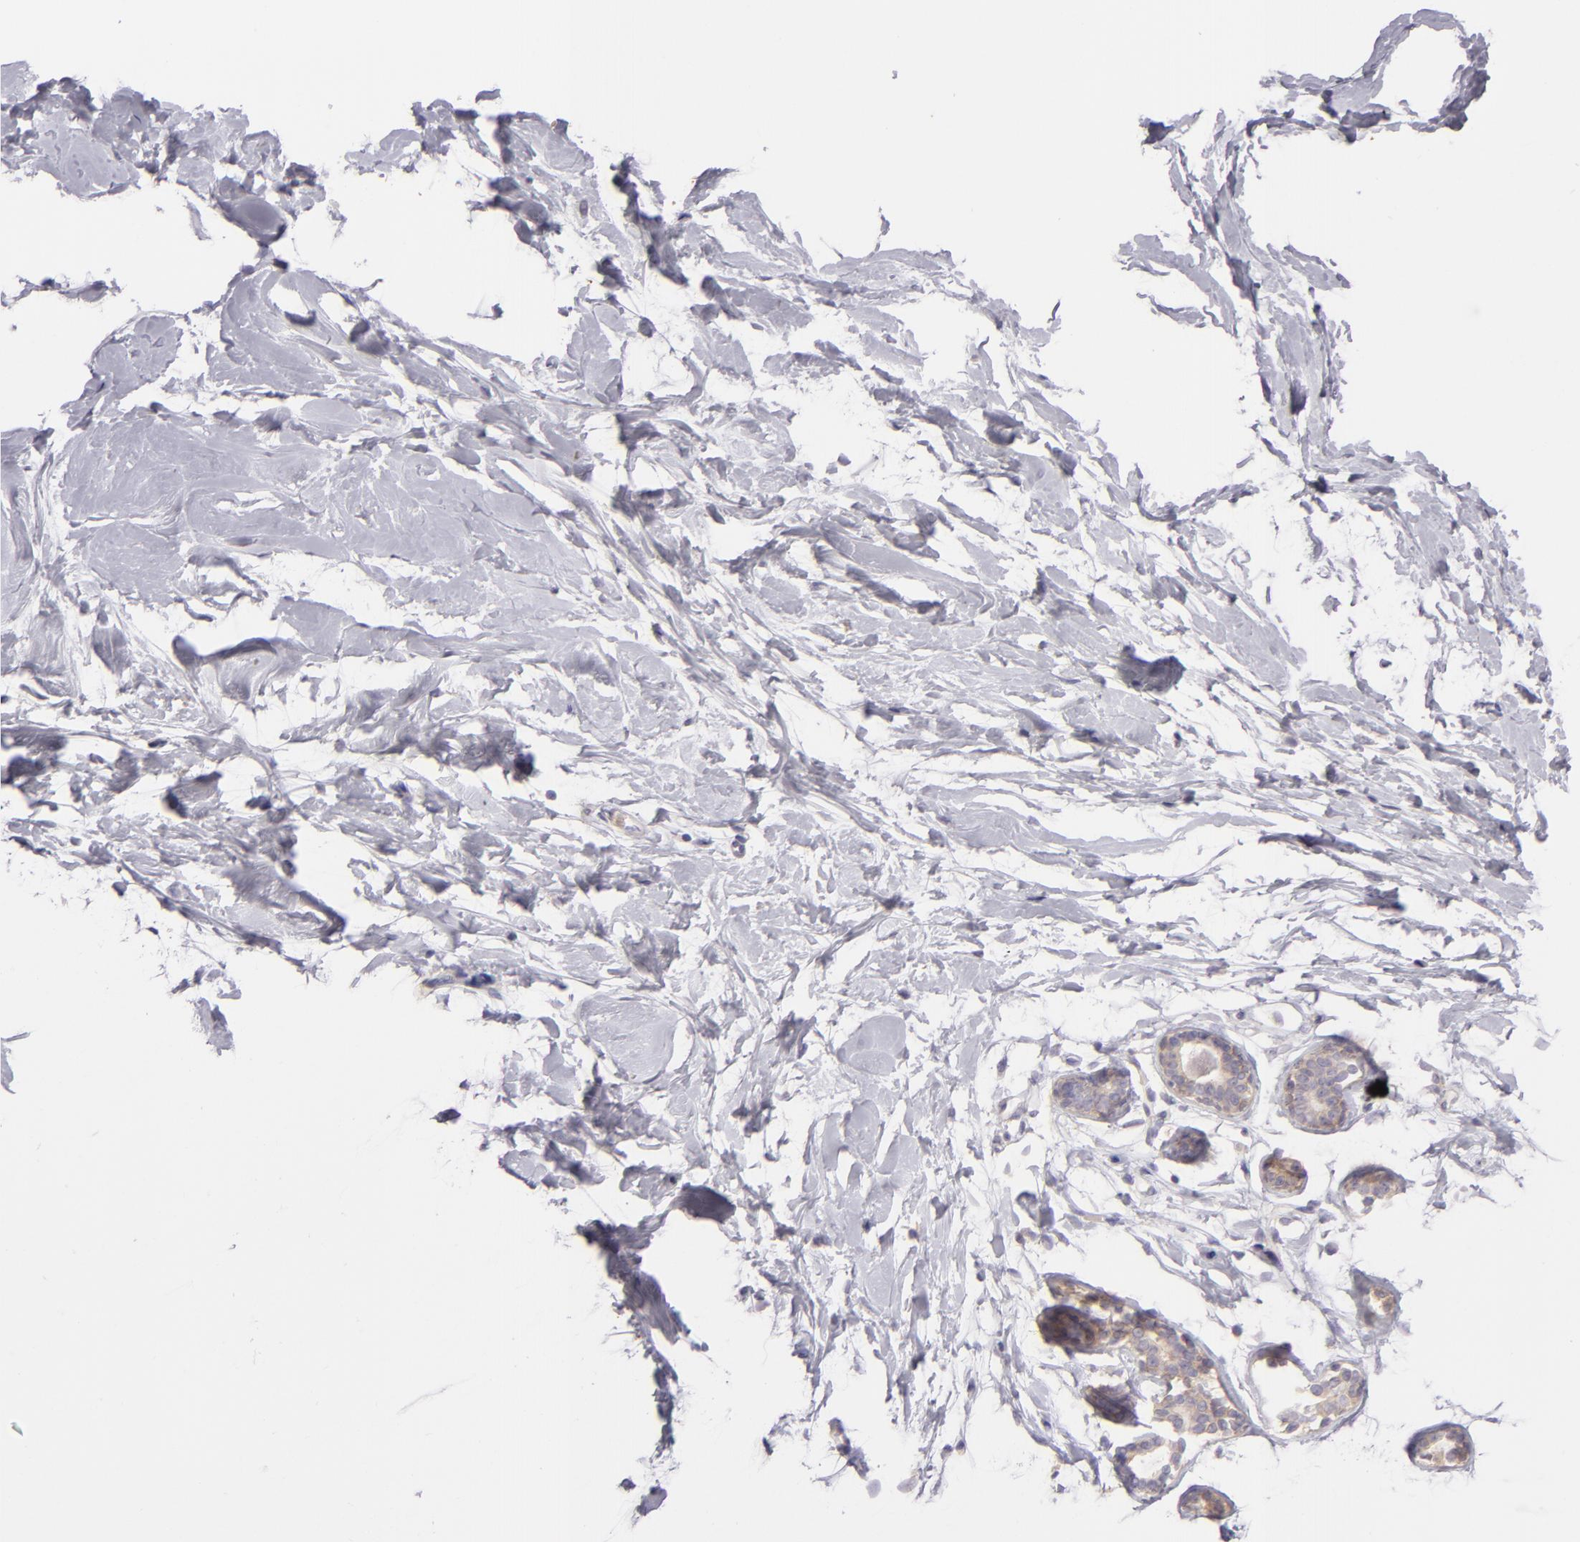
{"staining": {"intensity": "negative", "quantity": "none", "location": "none"}, "tissue": "breast", "cell_type": "Adipocytes", "image_type": "normal", "snomed": [{"axis": "morphology", "description": "Normal tissue, NOS"}, {"axis": "topography", "description": "Breast"}], "caption": "This is an immunohistochemistry (IHC) image of benign breast. There is no expression in adipocytes.", "gene": "ZC3H7B", "patient": {"sex": "female", "age": 23}}